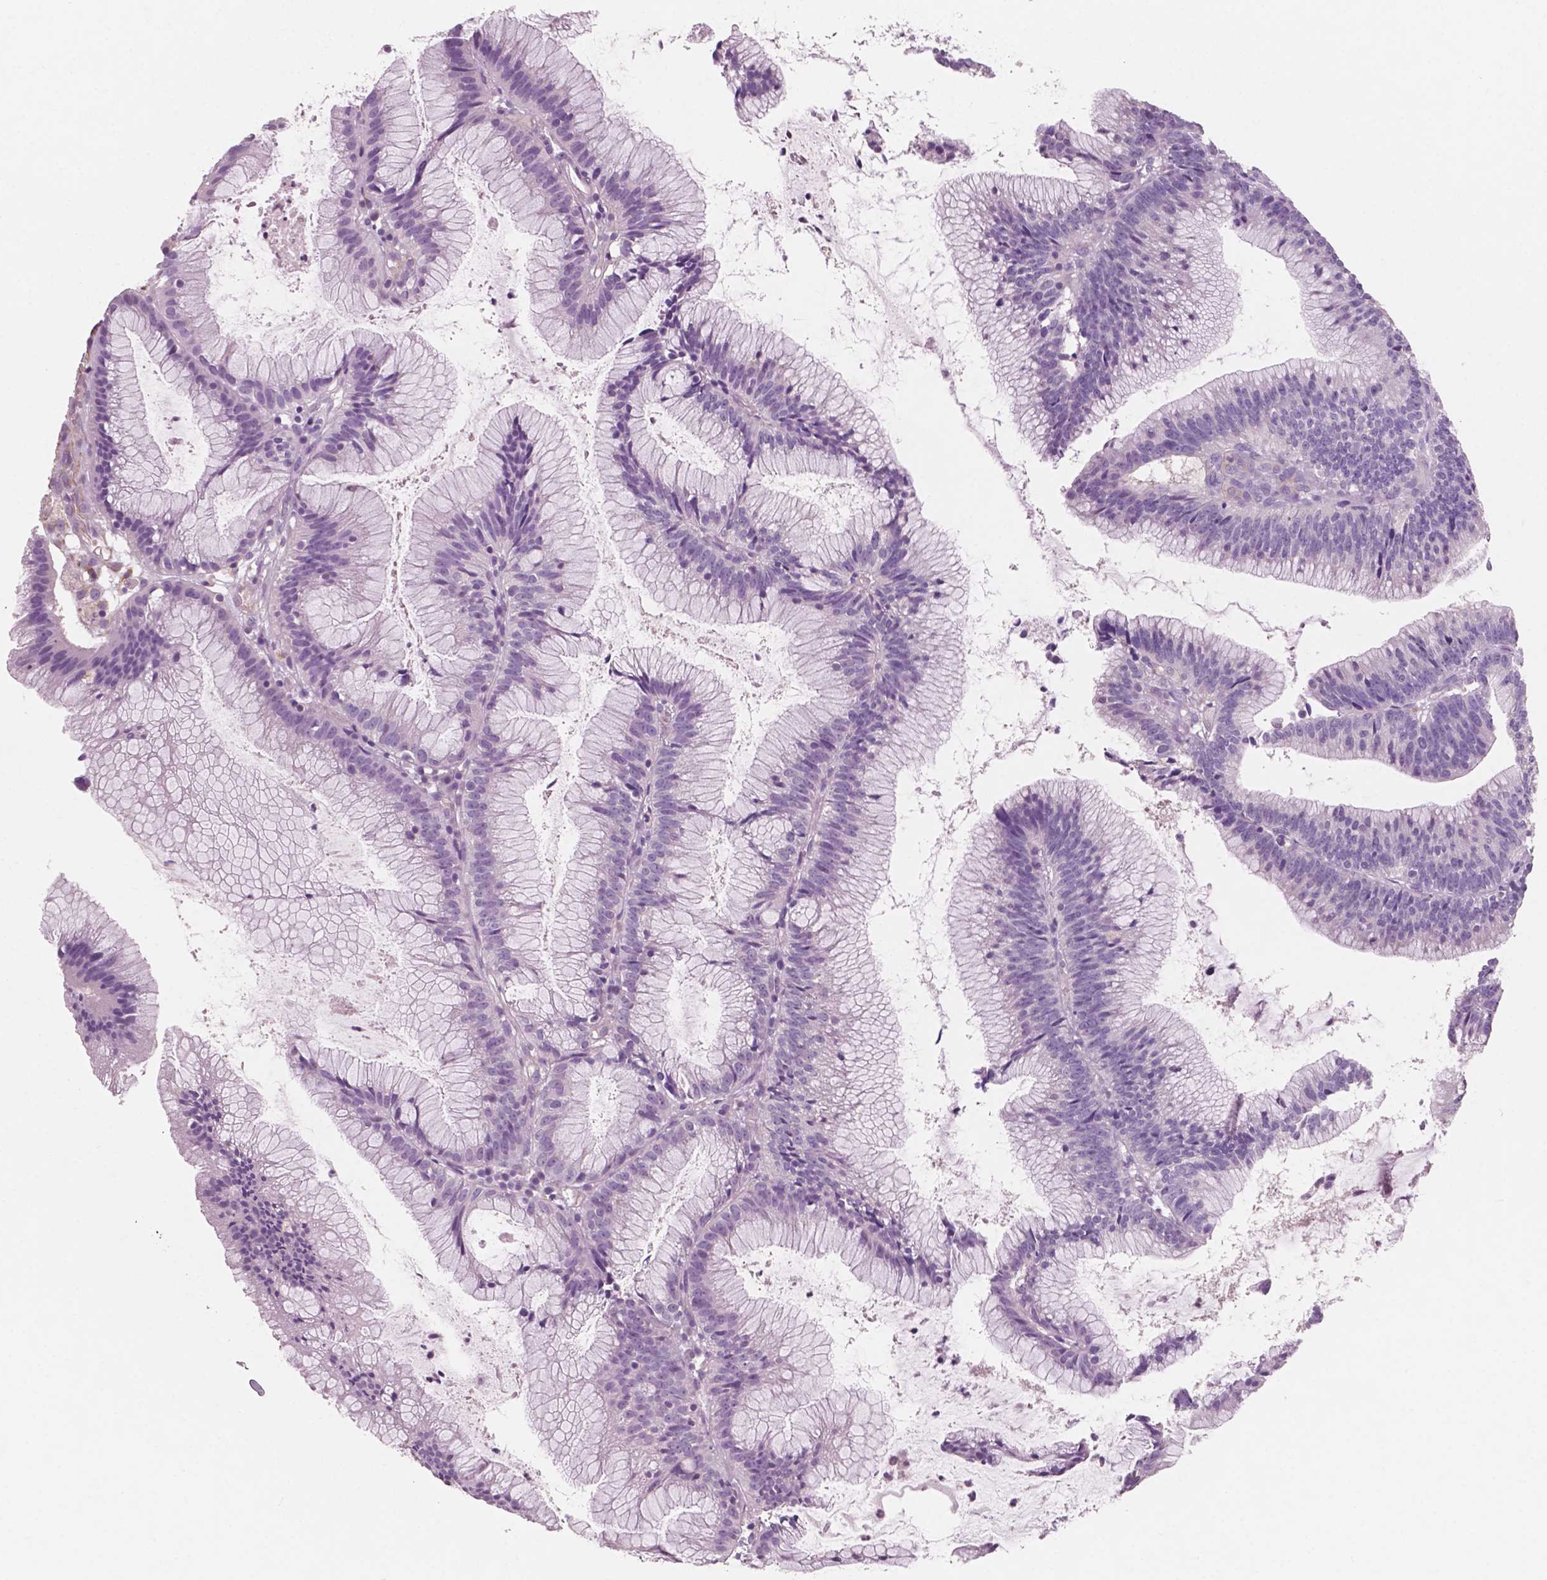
{"staining": {"intensity": "negative", "quantity": "none", "location": "none"}, "tissue": "colorectal cancer", "cell_type": "Tumor cells", "image_type": "cancer", "snomed": [{"axis": "morphology", "description": "Adenocarcinoma, NOS"}, {"axis": "topography", "description": "Colon"}], "caption": "A photomicrograph of human colorectal cancer is negative for staining in tumor cells. (DAB immunohistochemistry visualized using brightfield microscopy, high magnification).", "gene": "AWAT1", "patient": {"sex": "female", "age": 78}}